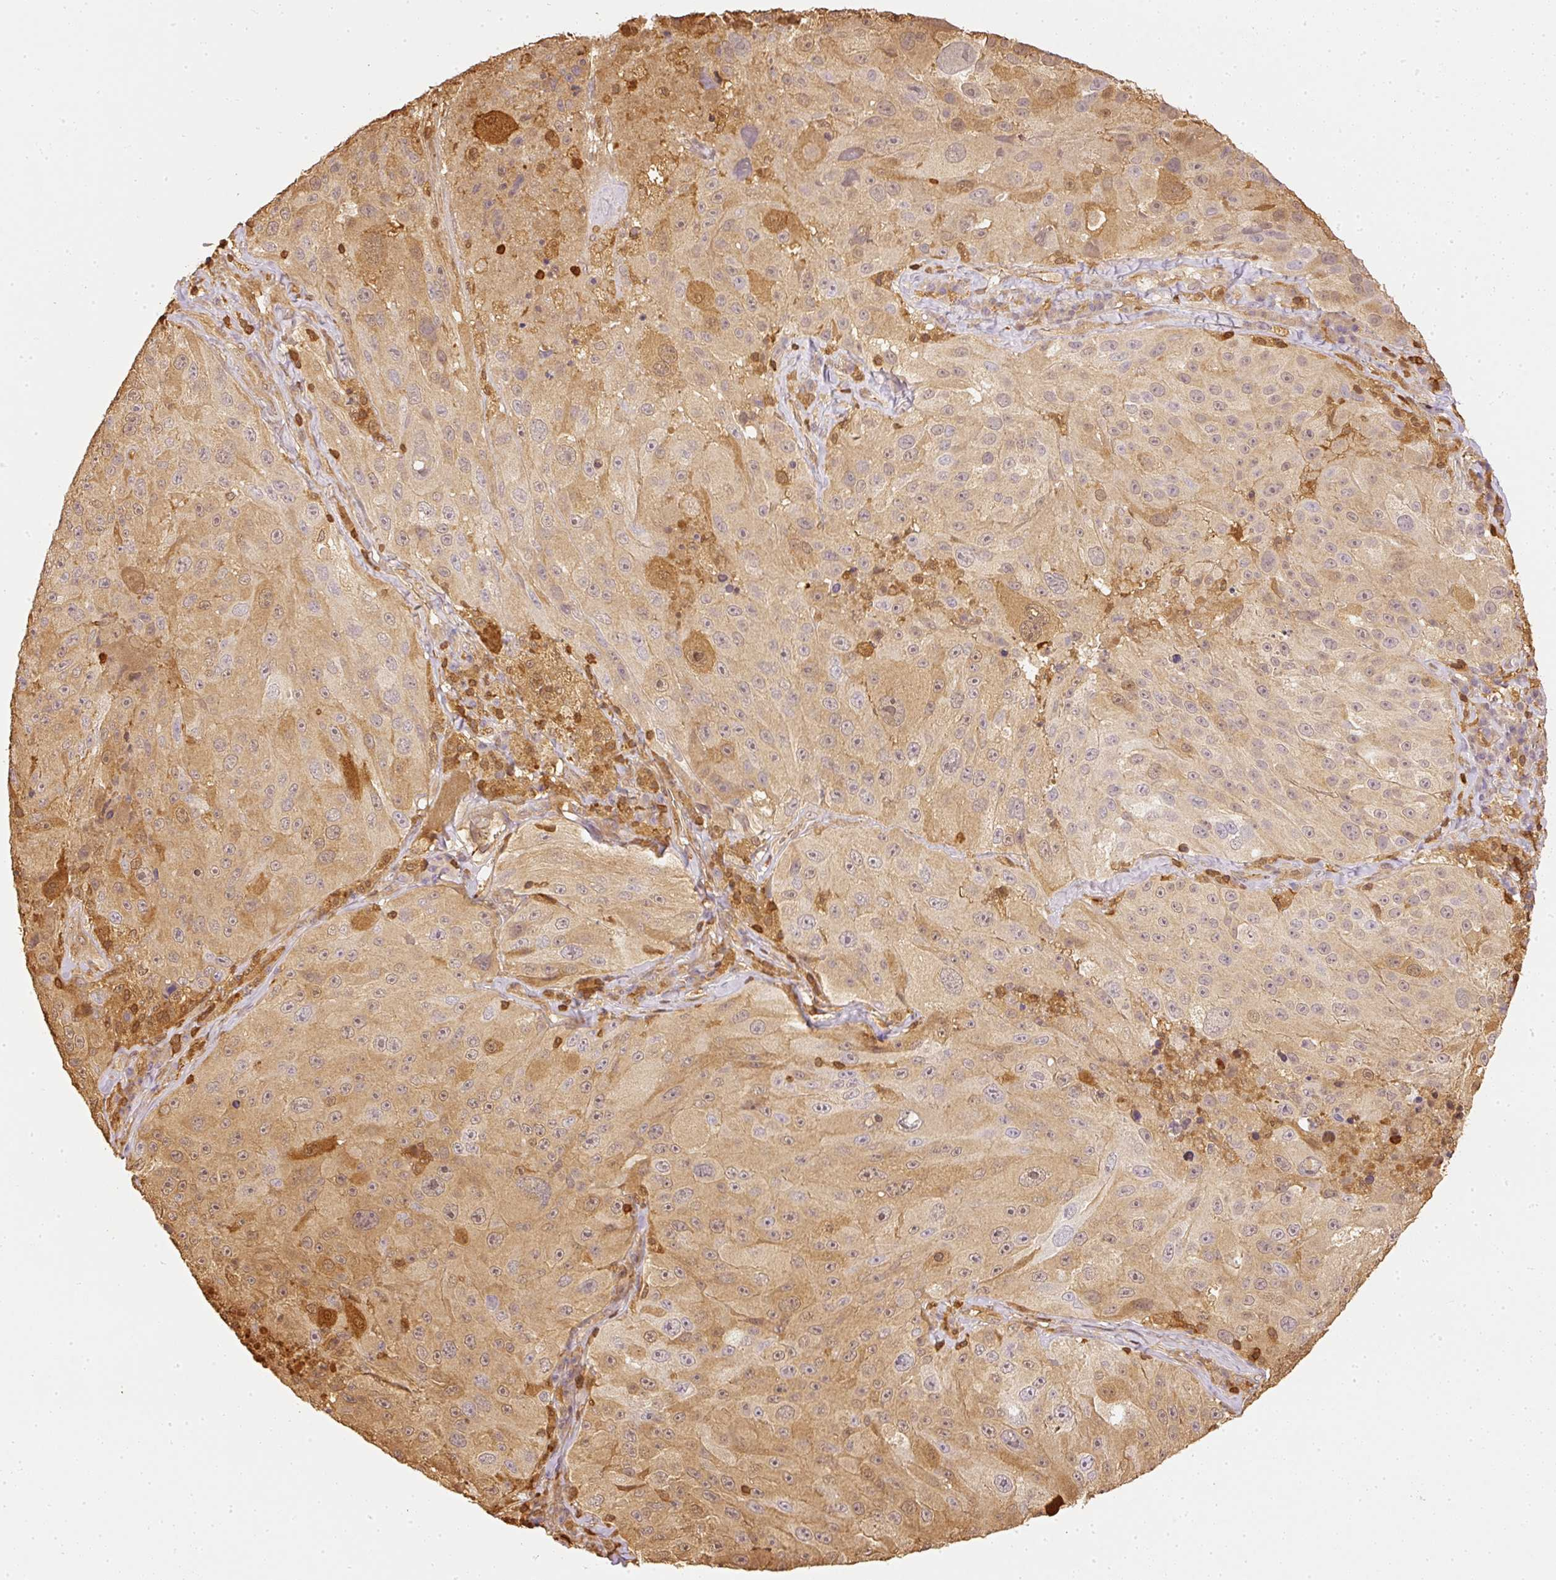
{"staining": {"intensity": "moderate", "quantity": "25%-75%", "location": "cytoplasmic/membranous"}, "tissue": "melanoma", "cell_type": "Tumor cells", "image_type": "cancer", "snomed": [{"axis": "morphology", "description": "Malignant melanoma, Metastatic site"}, {"axis": "topography", "description": "Lymph node"}], "caption": "About 25%-75% of tumor cells in human melanoma display moderate cytoplasmic/membranous protein staining as visualized by brown immunohistochemical staining.", "gene": "PFN1", "patient": {"sex": "male", "age": 62}}